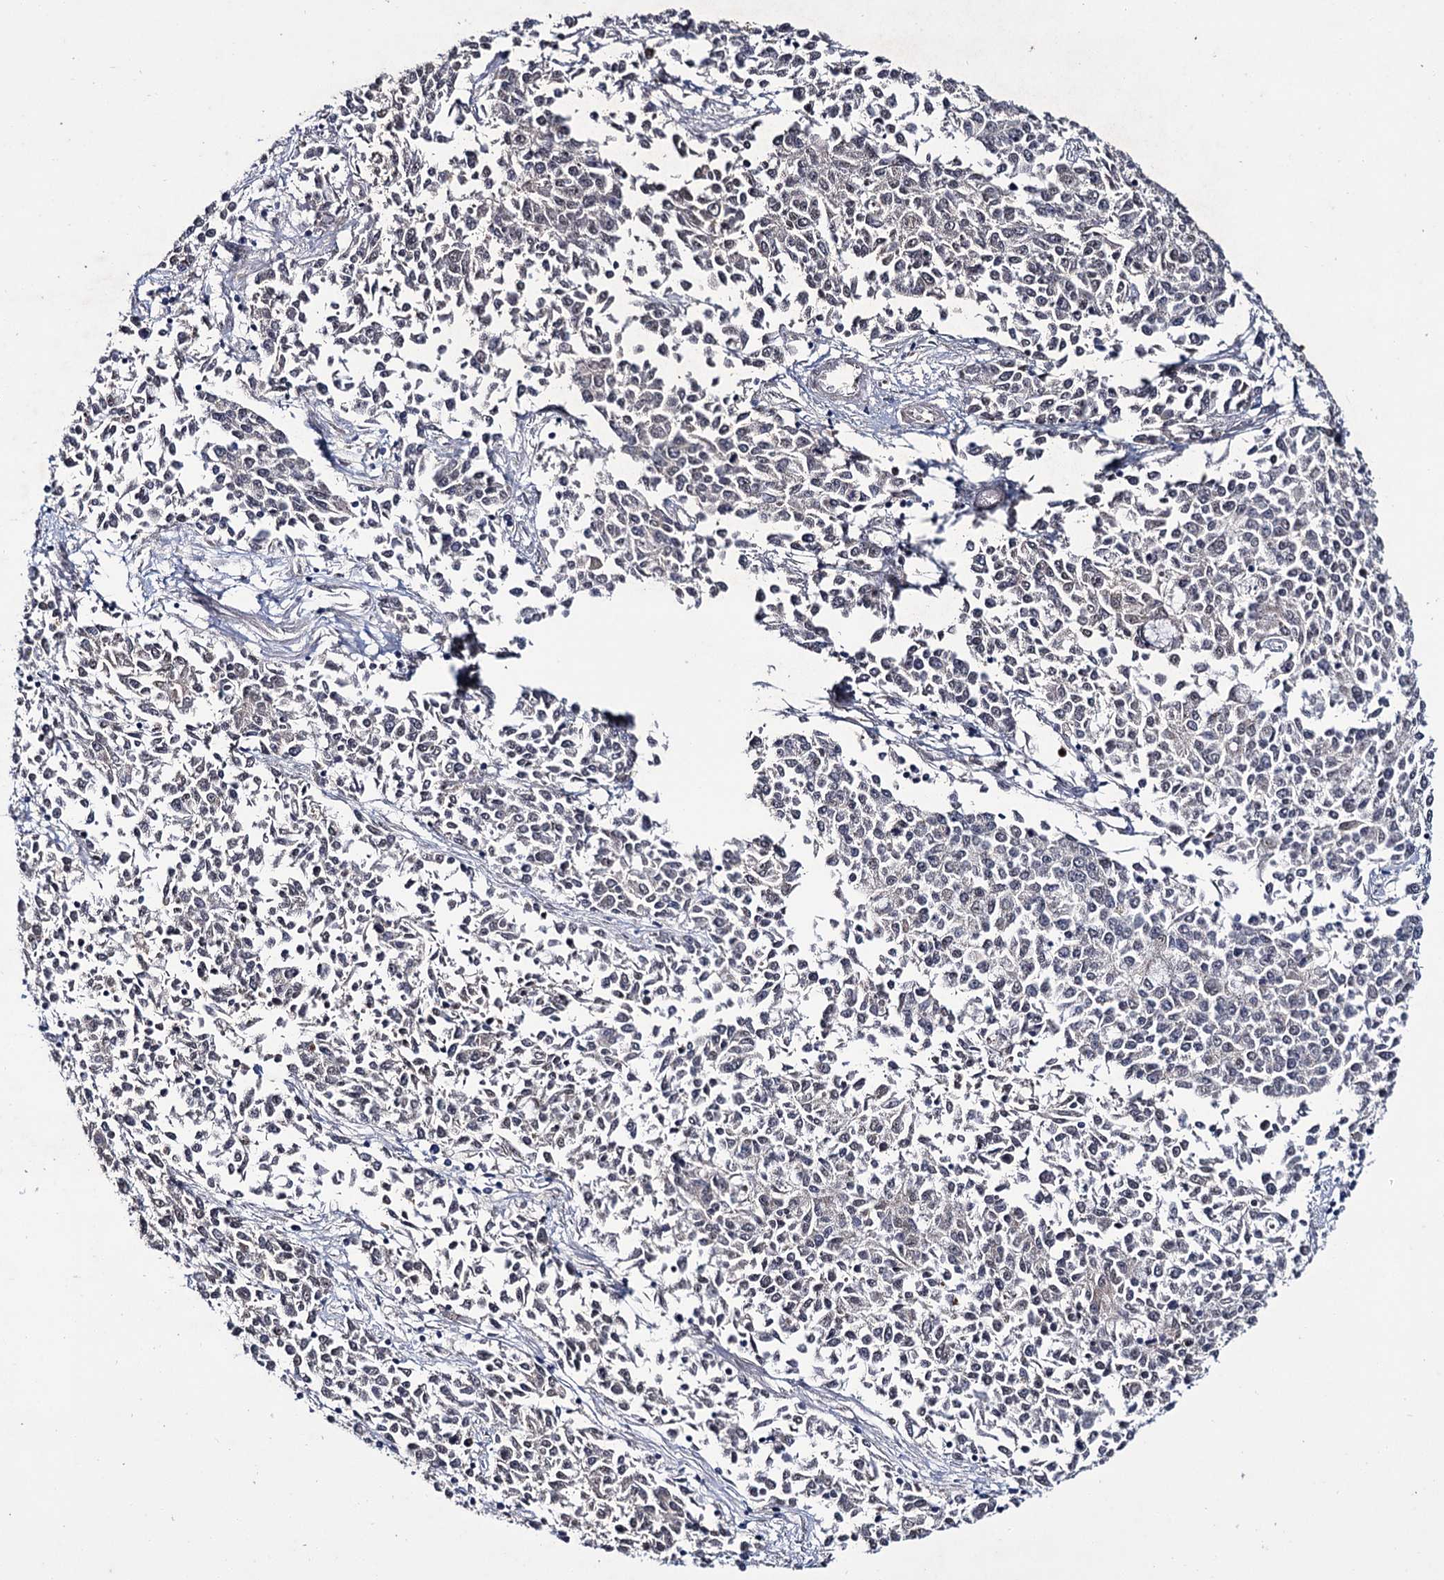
{"staining": {"intensity": "negative", "quantity": "none", "location": "none"}, "tissue": "endometrial cancer", "cell_type": "Tumor cells", "image_type": "cancer", "snomed": [{"axis": "morphology", "description": "Adenocarcinoma, NOS"}, {"axis": "topography", "description": "Endometrium"}], "caption": "IHC of endometrial cancer displays no staining in tumor cells.", "gene": "PTPN3", "patient": {"sex": "female", "age": 50}}